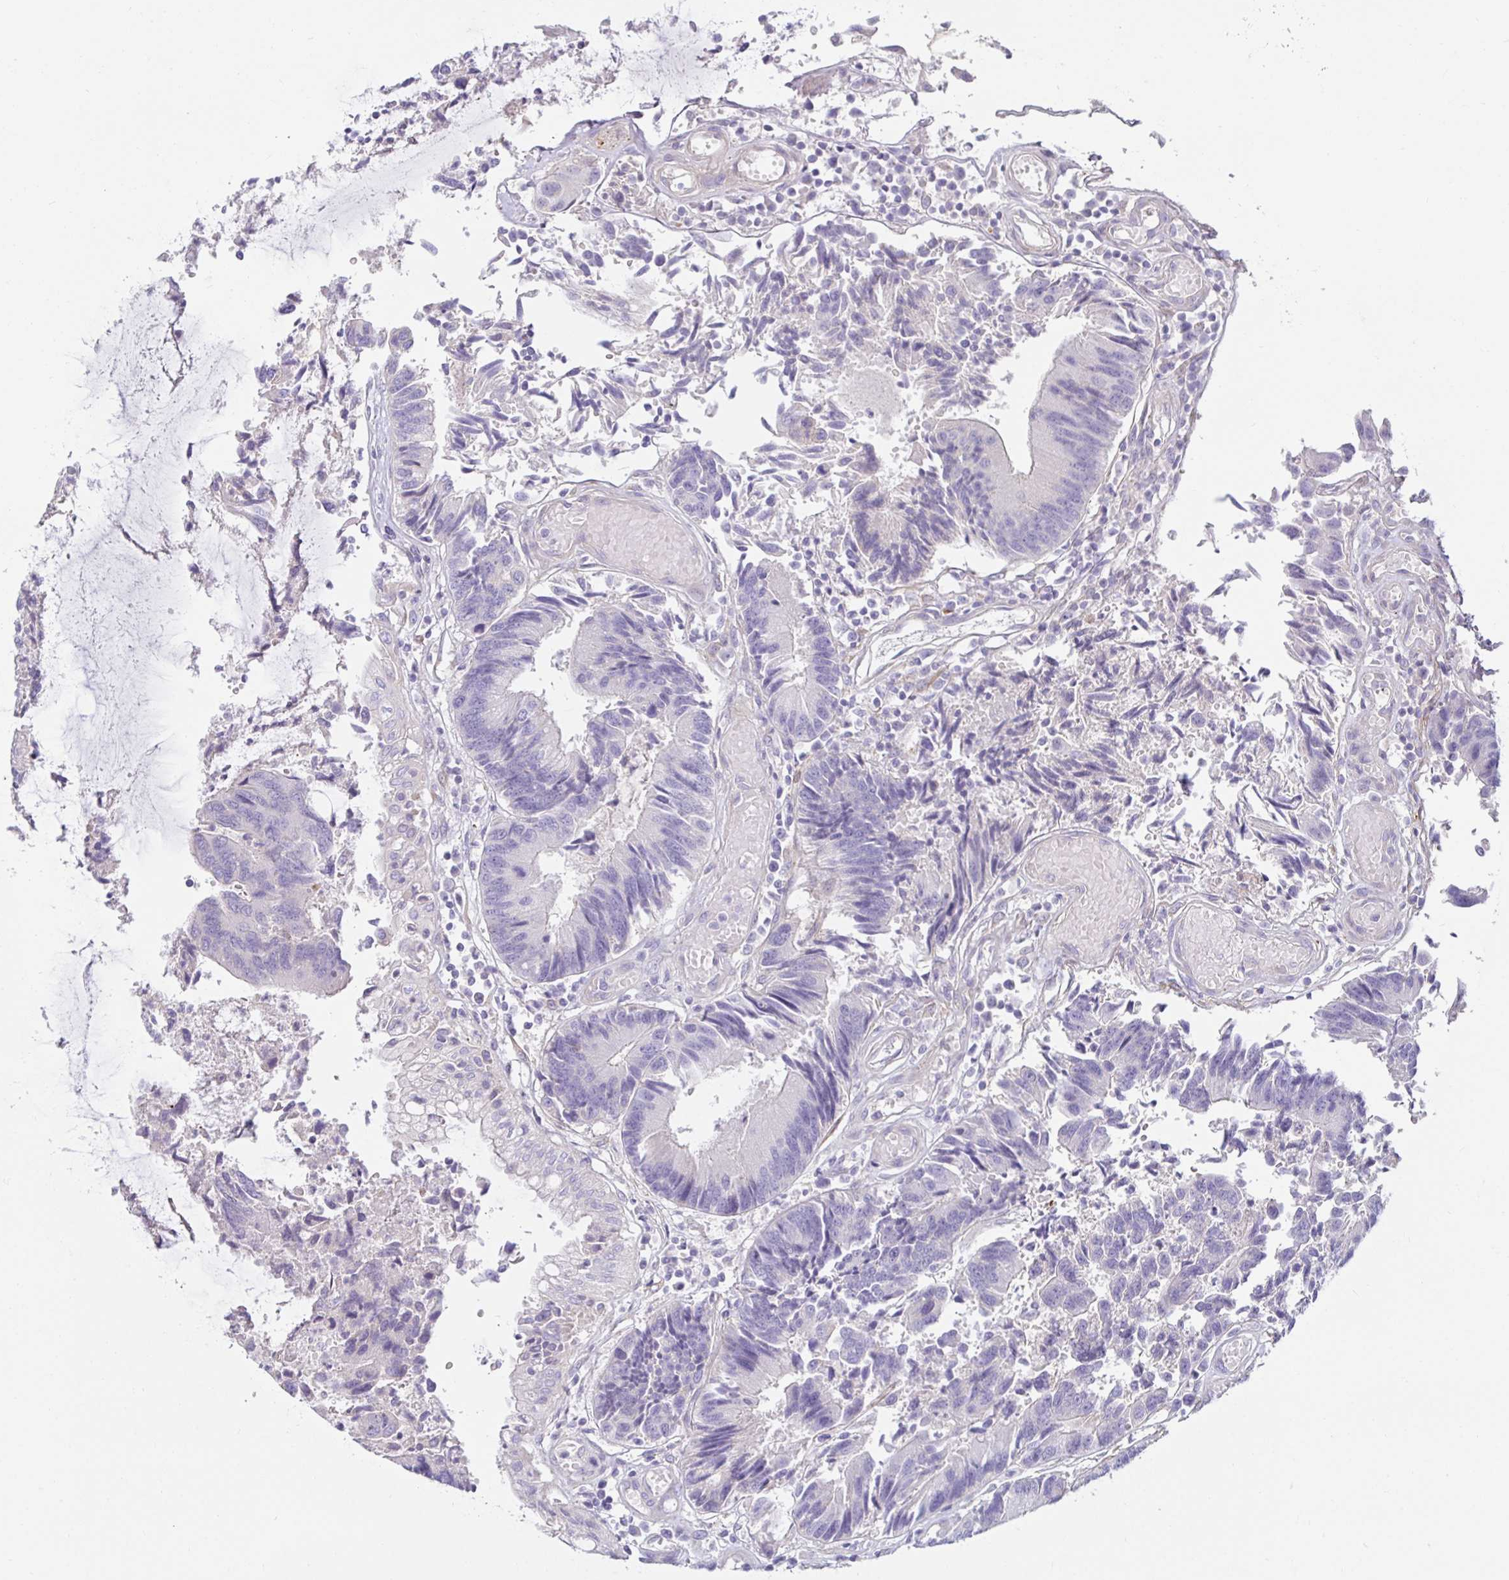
{"staining": {"intensity": "negative", "quantity": "none", "location": "none"}, "tissue": "colorectal cancer", "cell_type": "Tumor cells", "image_type": "cancer", "snomed": [{"axis": "morphology", "description": "Adenocarcinoma, NOS"}, {"axis": "topography", "description": "Colon"}], "caption": "Immunohistochemistry micrograph of neoplastic tissue: colorectal adenocarcinoma stained with DAB demonstrates no significant protein expression in tumor cells.", "gene": "SPAG4", "patient": {"sex": "female", "age": 67}}